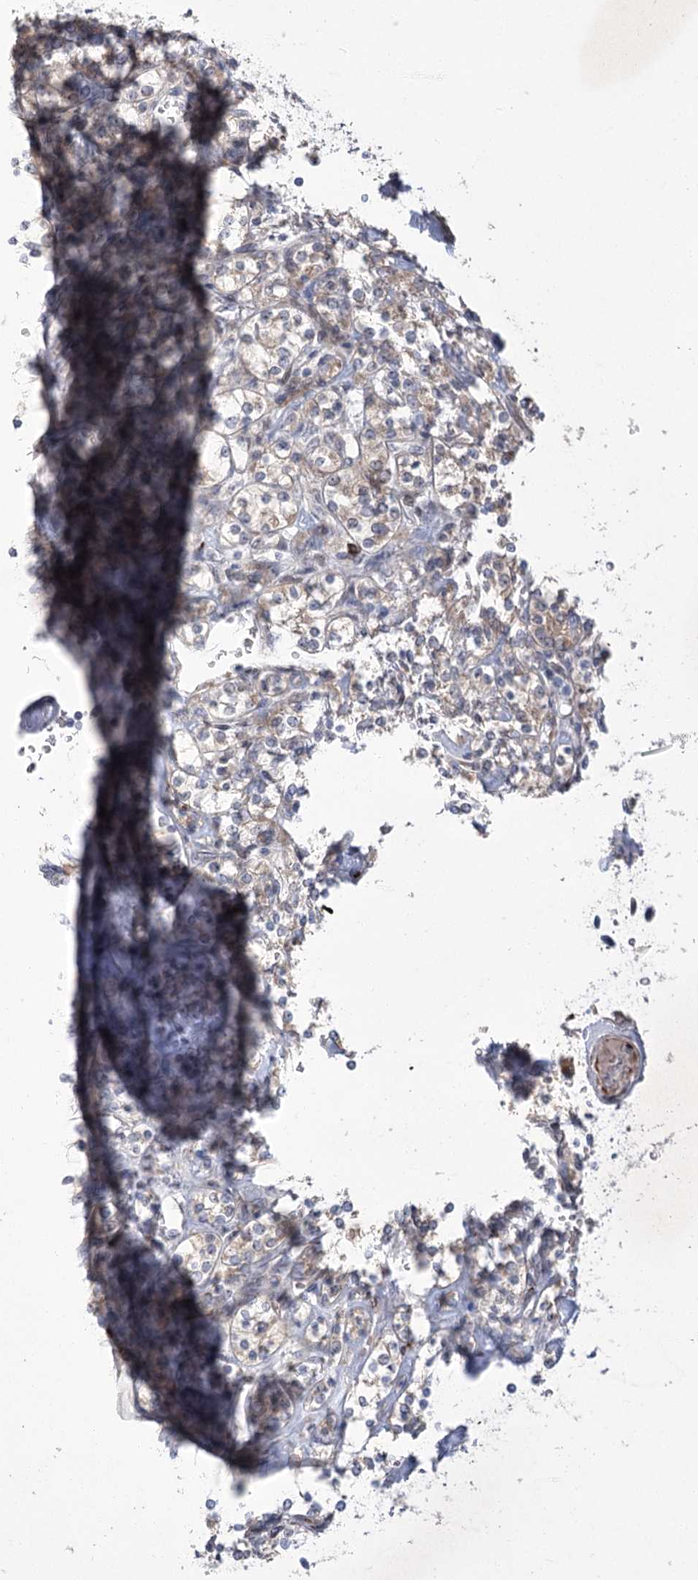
{"staining": {"intensity": "weak", "quantity": "<25%", "location": "cytoplasmic/membranous"}, "tissue": "renal cancer", "cell_type": "Tumor cells", "image_type": "cancer", "snomed": [{"axis": "morphology", "description": "Adenocarcinoma, NOS"}, {"axis": "topography", "description": "Kidney"}], "caption": "Immunohistochemistry (IHC) image of neoplastic tissue: renal cancer (adenocarcinoma) stained with DAB demonstrates no significant protein expression in tumor cells. (IHC, brightfield microscopy, high magnification).", "gene": "GCNT4", "patient": {"sex": "male", "age": 77}}